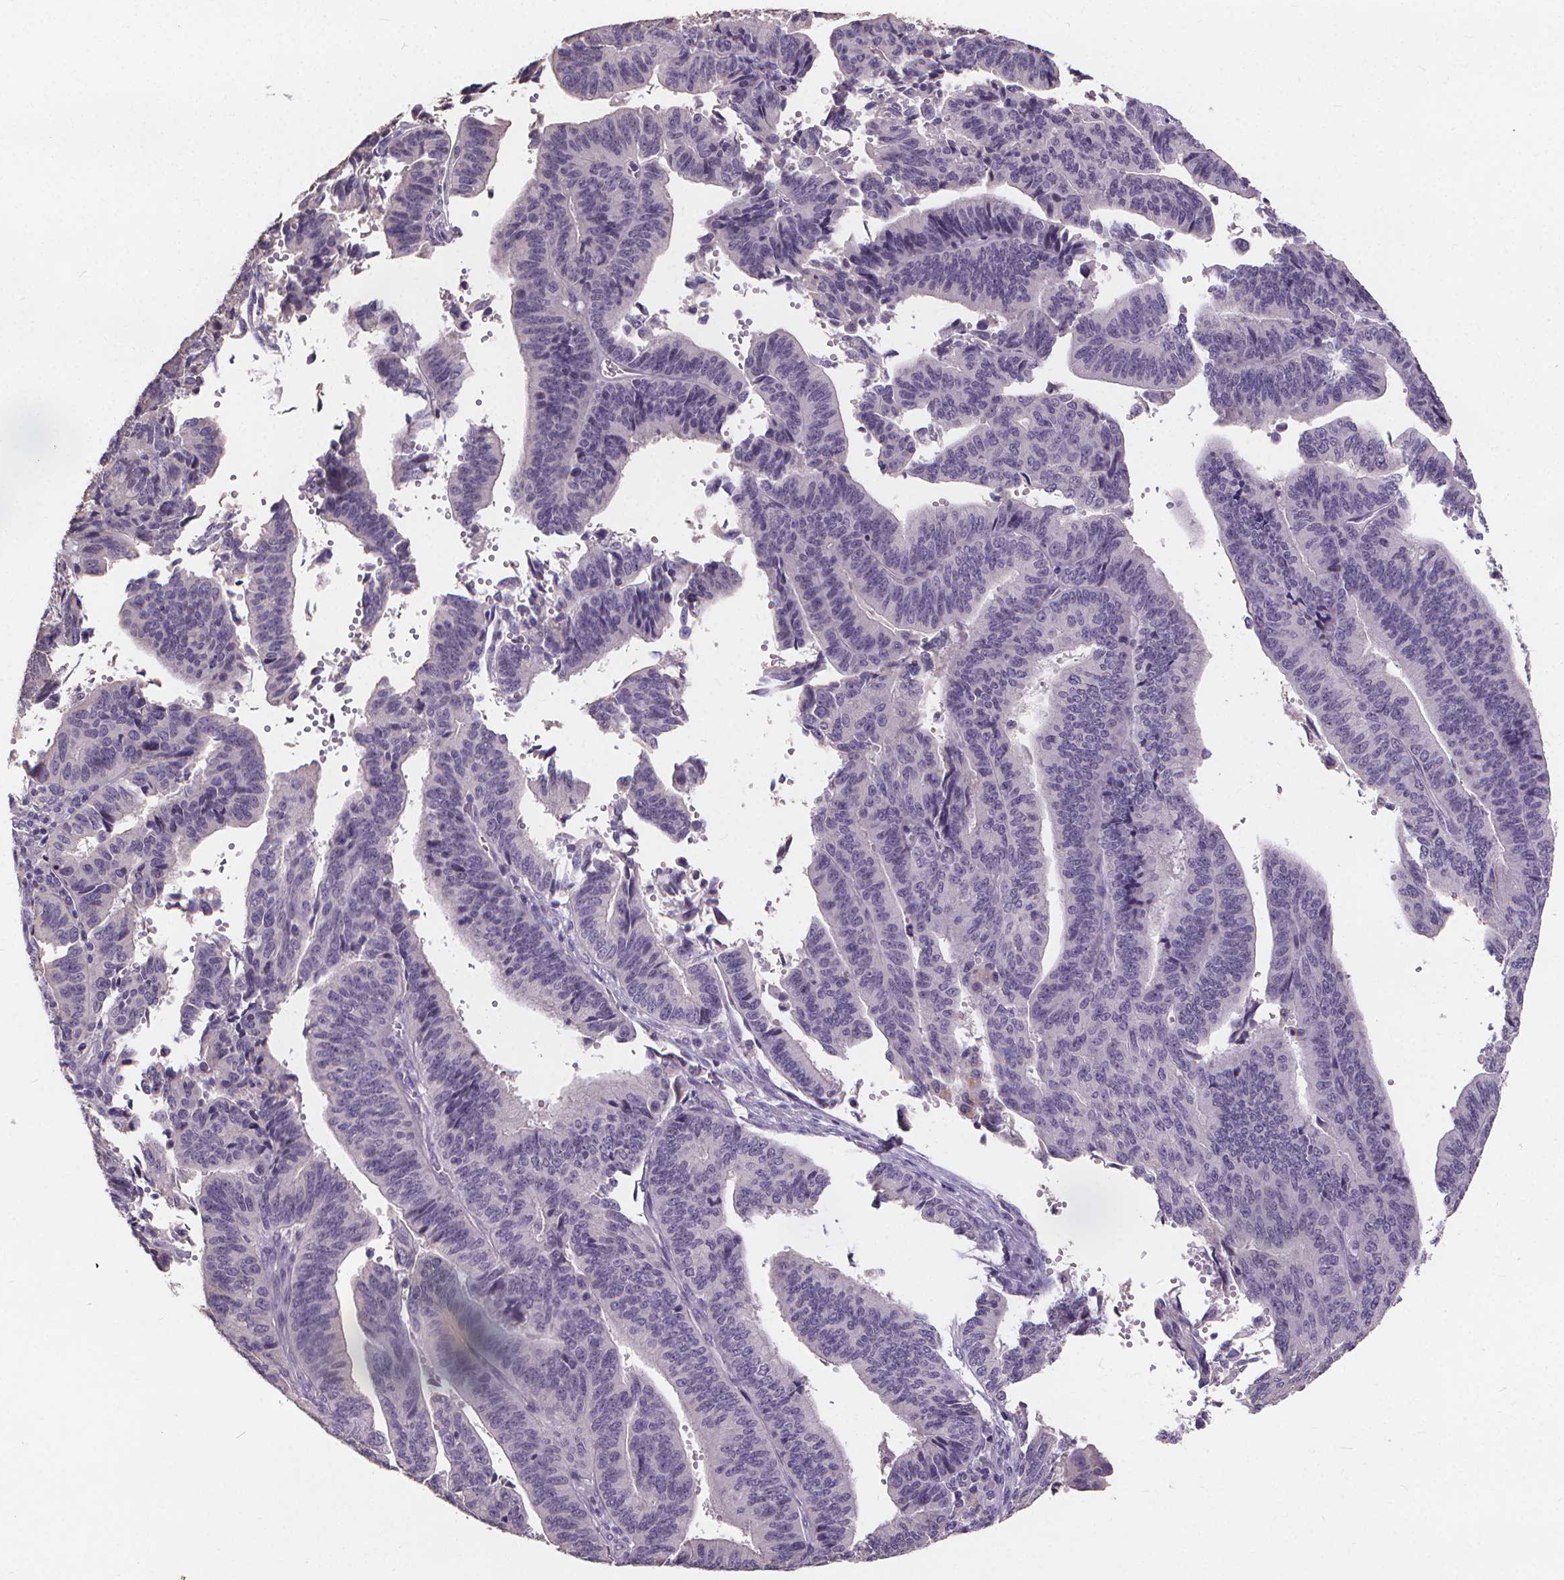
{"staining": {"intensity": "negative", "quantity": "none", "location": "none"}, "tissue": "endometrial cancer", "cell_type": "Tumor cells", "image_type": "cancer", "snomed": [{"axis": "morphology", "description": "Adenocarcinoma, NOS"}, {"axis": "topography", "description": "Endometrium"}], "caption": "The immunohistochemistry (IHC) histopathology image has no significant expression in tumor cells of endometrial cancer tissue. (Stains: DAB IHC with hematoxylin counter stain, Microscopy: brightfield microscopy at high magnification).", "gene": "ATP6V1D", "patient": {"sex": "female", "age": 65}}